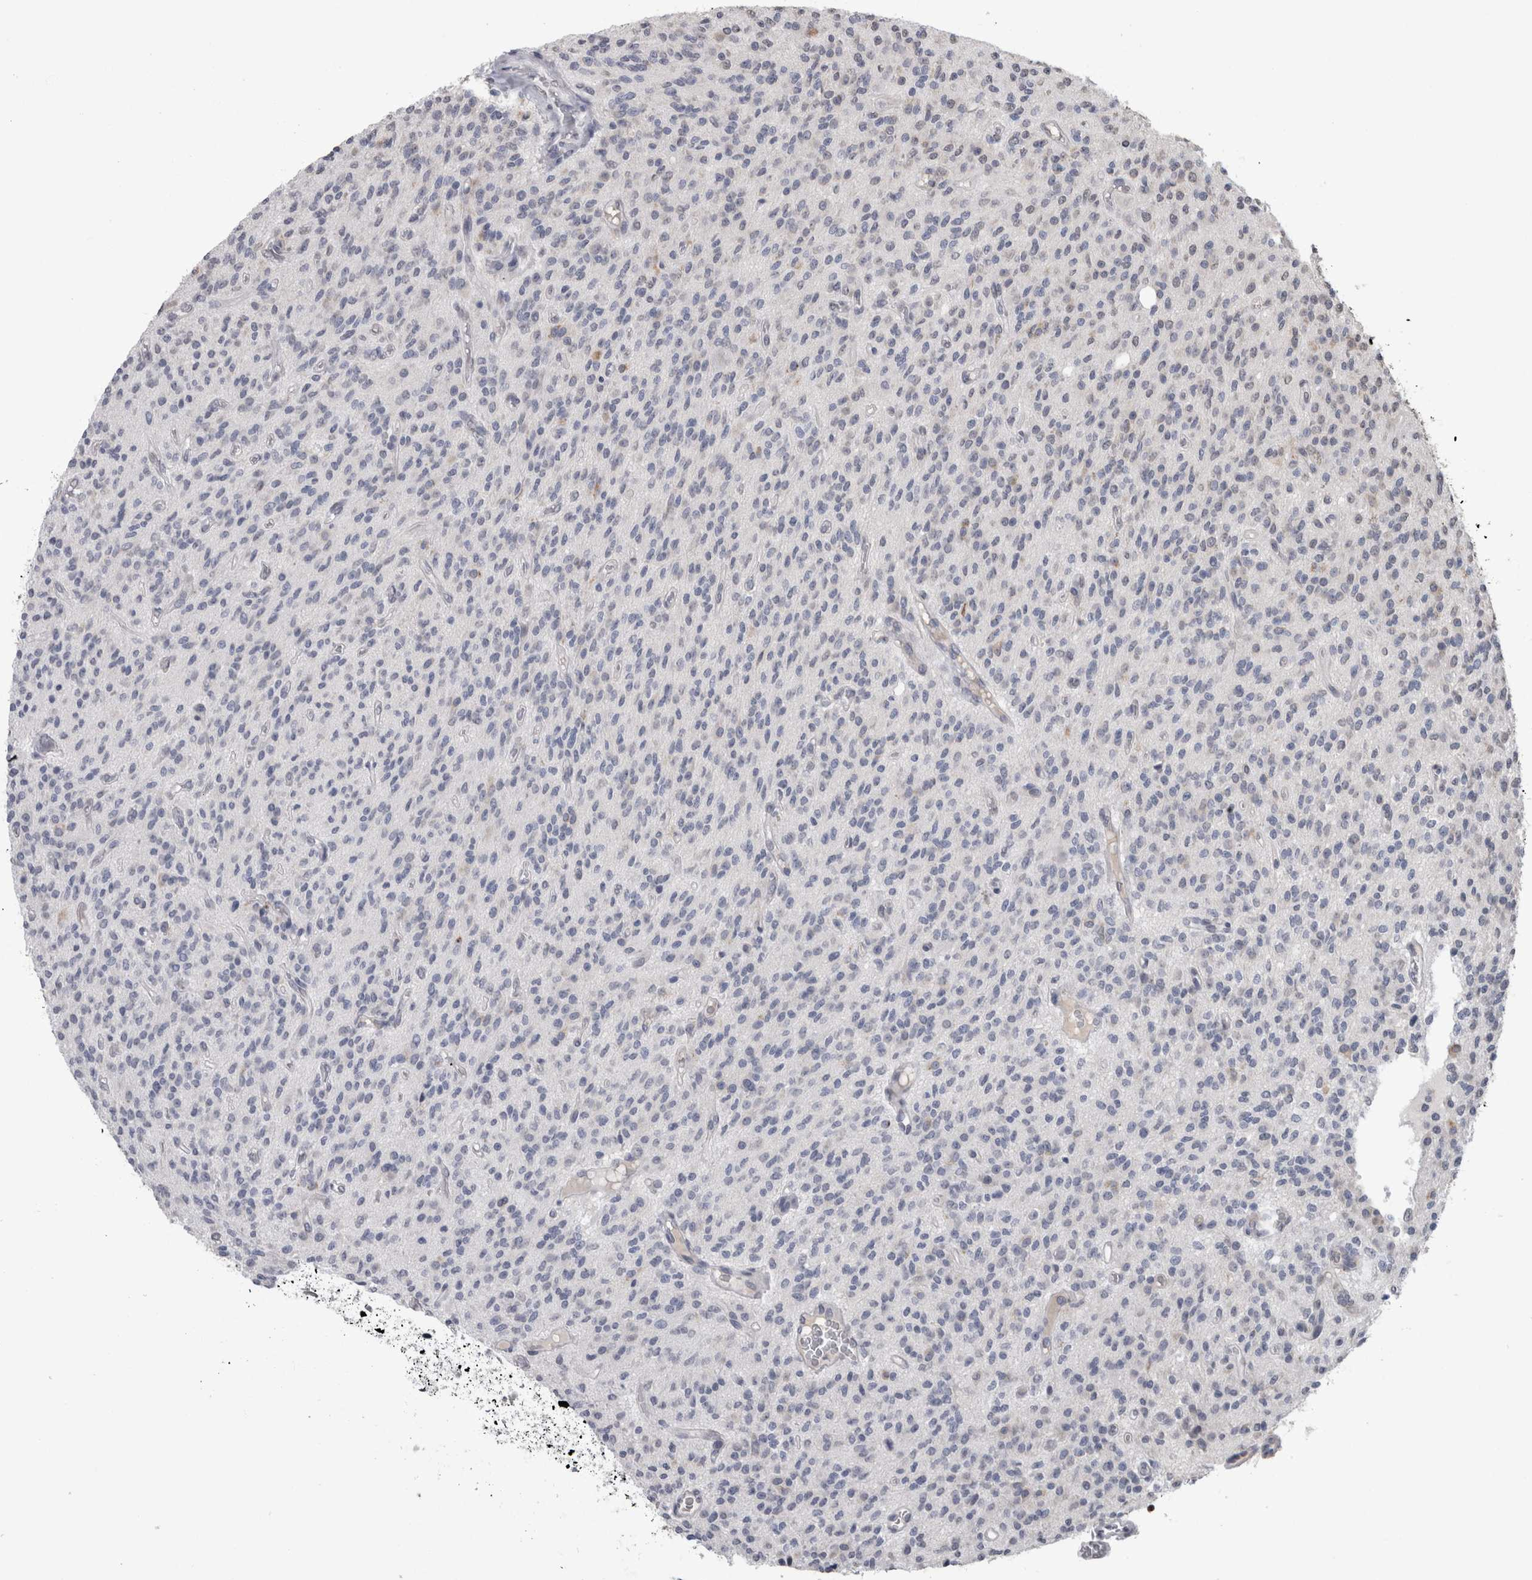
{"staining": {"intensity": "negative", "quantity": "none", "location": "none"}, "tissue": "glioma", "cell_type": "Tumor cells", "image_type": "cancer", "snomed": [{"axis": "morphology", "description": "Glioma, malignant, High grade"}, {"axis": "topography", "description": "Brain"}], "caption": "The image demonstrates no staining of tumor cells in malignant high-grade glioma. (DAB (3,3'-diaminobenzidine) IHC, high magnification).", "gene": "PAX5", "patient": {"sex": "male", "age": 34}}